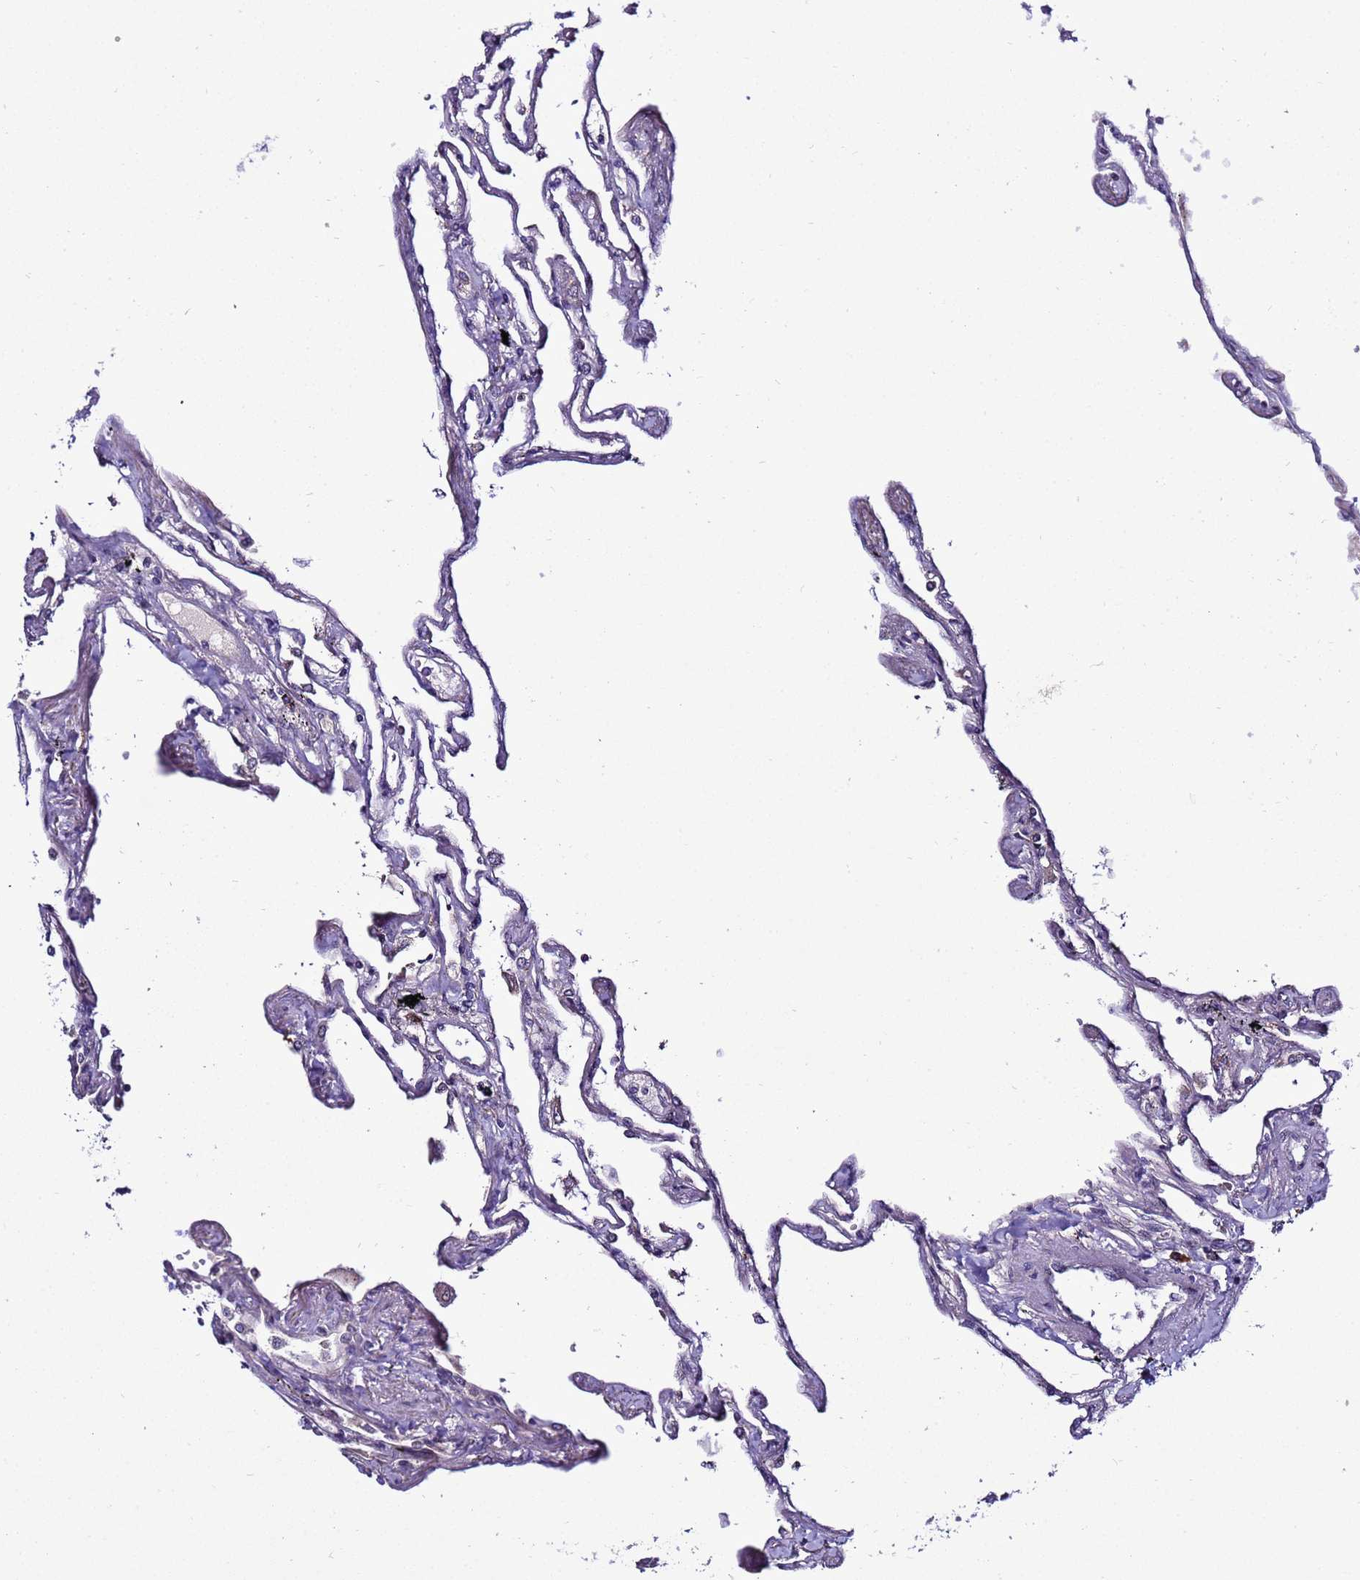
{"staining": {"intensity": "weak", "quantity": "<25%", "location": "cytoplasmic/membranous"}, "tissue": "lung", "cell_type": "Alveolar cells", "image_type": "normal", "snomed": [{"axis": "morphology", "description": "Normal tissue, NOS"}, {"axis": "topography", "description": "Lung"}], "caption": "This micrograph is of benign lung stained with immunohistochemistry (IHC) to label a protein in brown with the nuclei are counter-stained blue. There is no staining in alveolar cells.", "gene": "NOL8", "patient": {"sex": "female", "age": 67}}